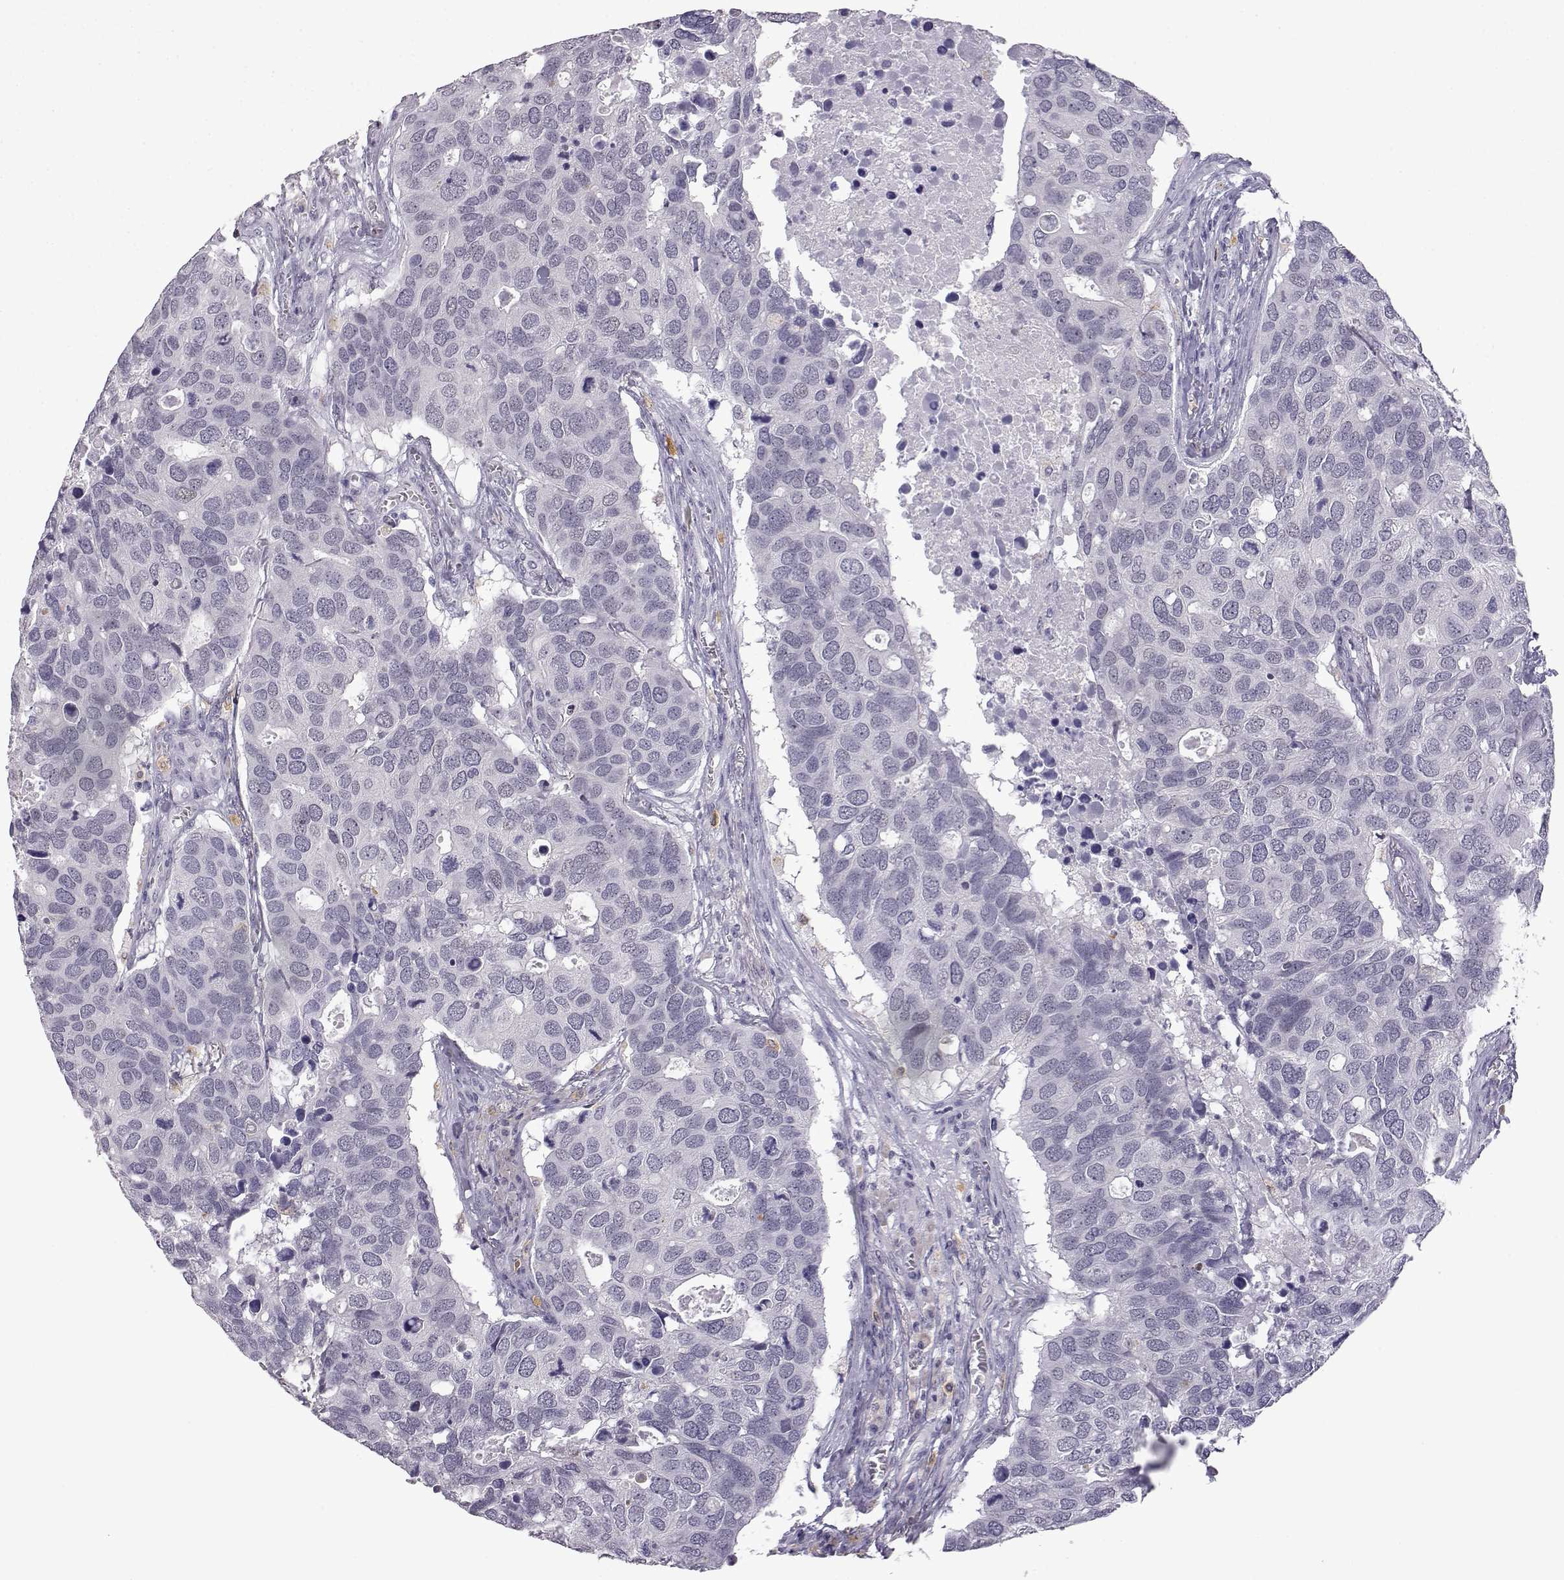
{"staining": {"intensity": "negative", "quantity": "none", "location": "none"}, "tissue": "breast cancer", "cell_type": "Tumor cells", "image_type": "cancer", "snomed": [{"axis": "morphology", "description": "Duct carcinoma"}, {"axis": "topography", "description": "Breast"}], "caption": "This is an IHC micrograph of infiltrating ductal carcinoma (breast). There is no positivity in tumor cells.", "gene": "VGF", "patient": {"sex": "female", "age": 83}}